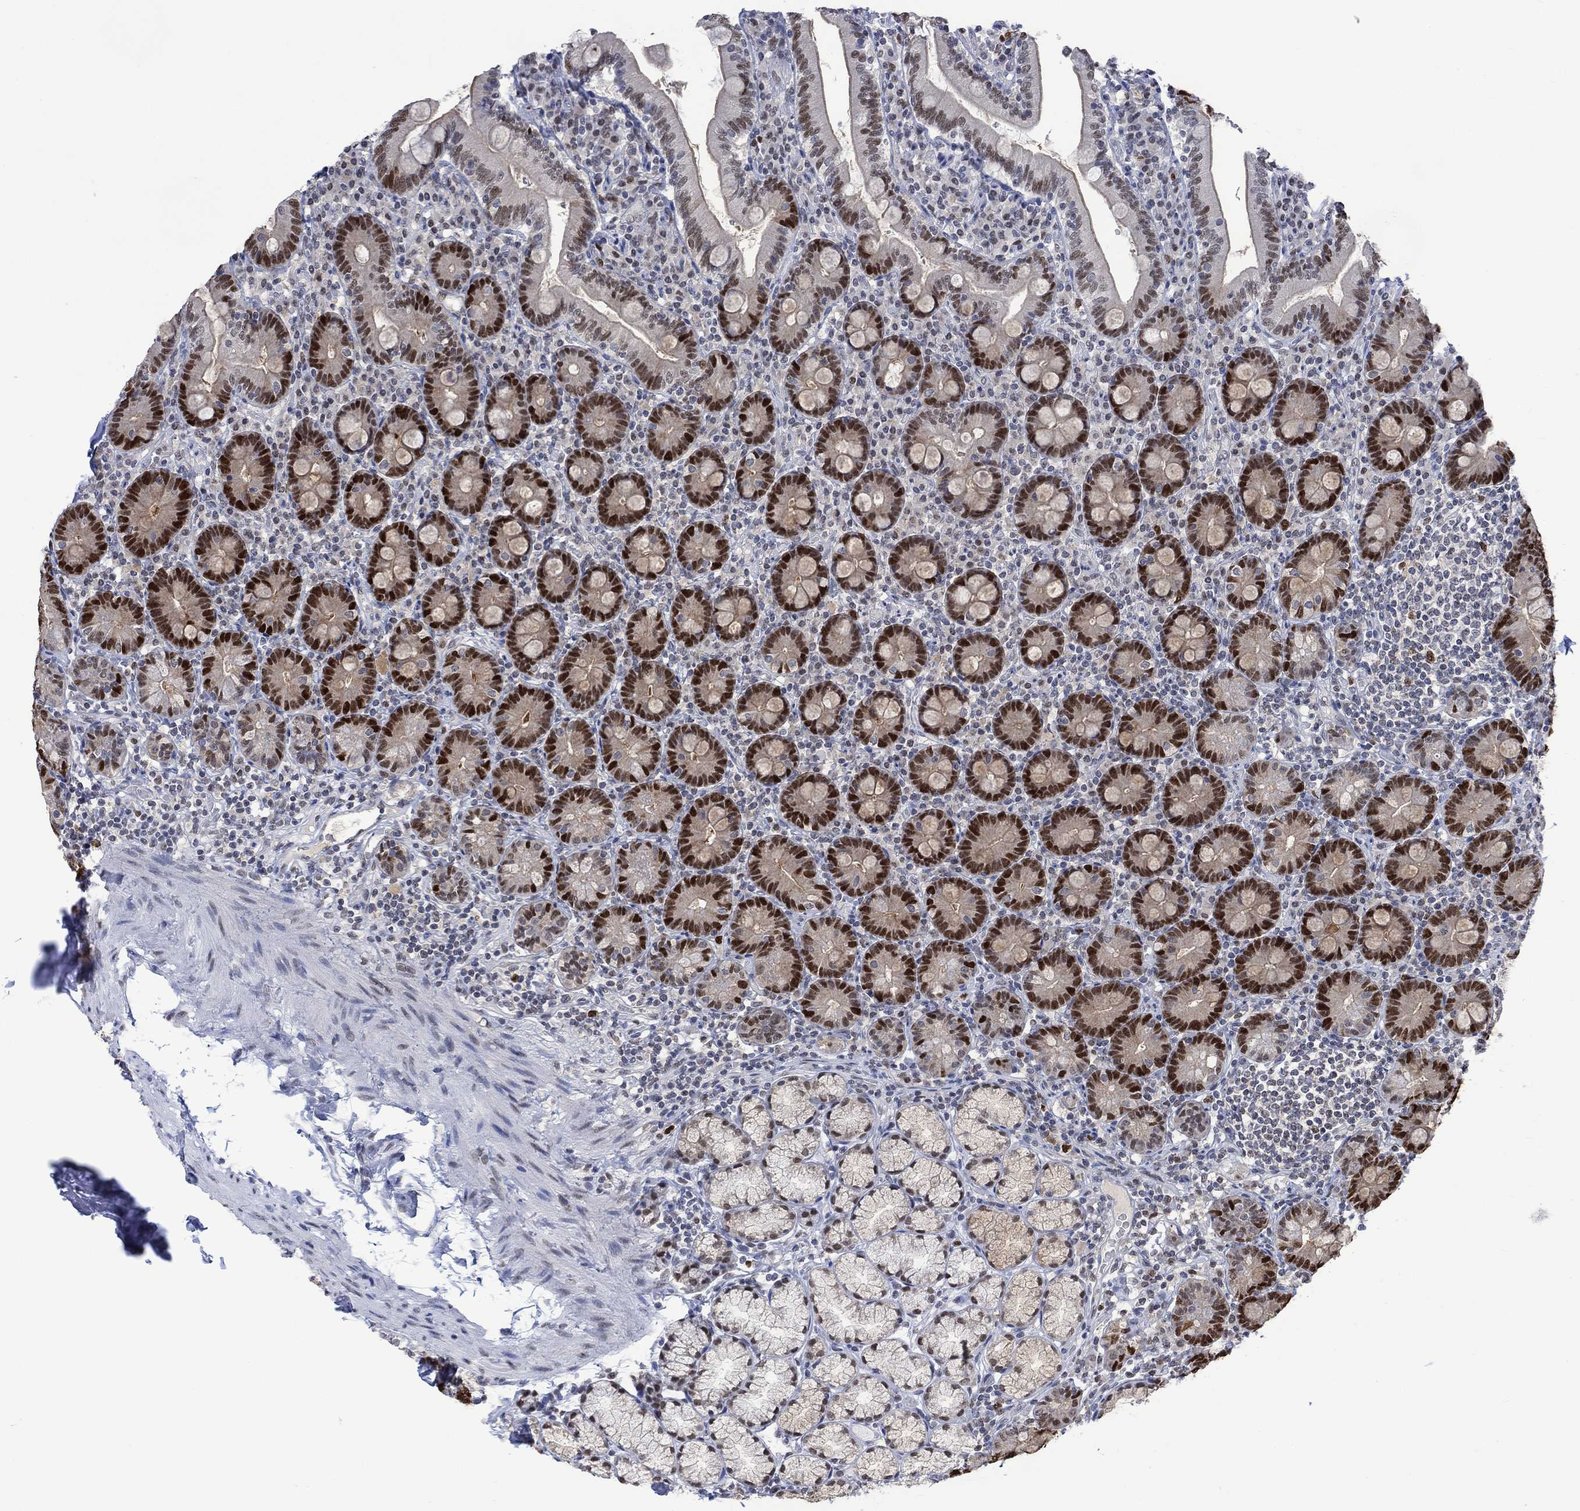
{"staining": {"intensity": "strong", "quantity": "25%-75%", "location": "nuclear"}, "tissue": "duodenum", "cell_type": "Glandular cells", "image_type": "normal", "snomed": [{"axis": "morphology", "description": "Normal tissue, NOS"}, {"axis": "topography", "description": "Duodenum"}], "caption": "Strong nuclear positivity for a protein is present in approximately 25%-75% of glandular cells of unremarkable duodenum using immunohistochemistry (IHC).", "gene": "RAD54L2", "patient": {"sex": "female", "age": 67}}